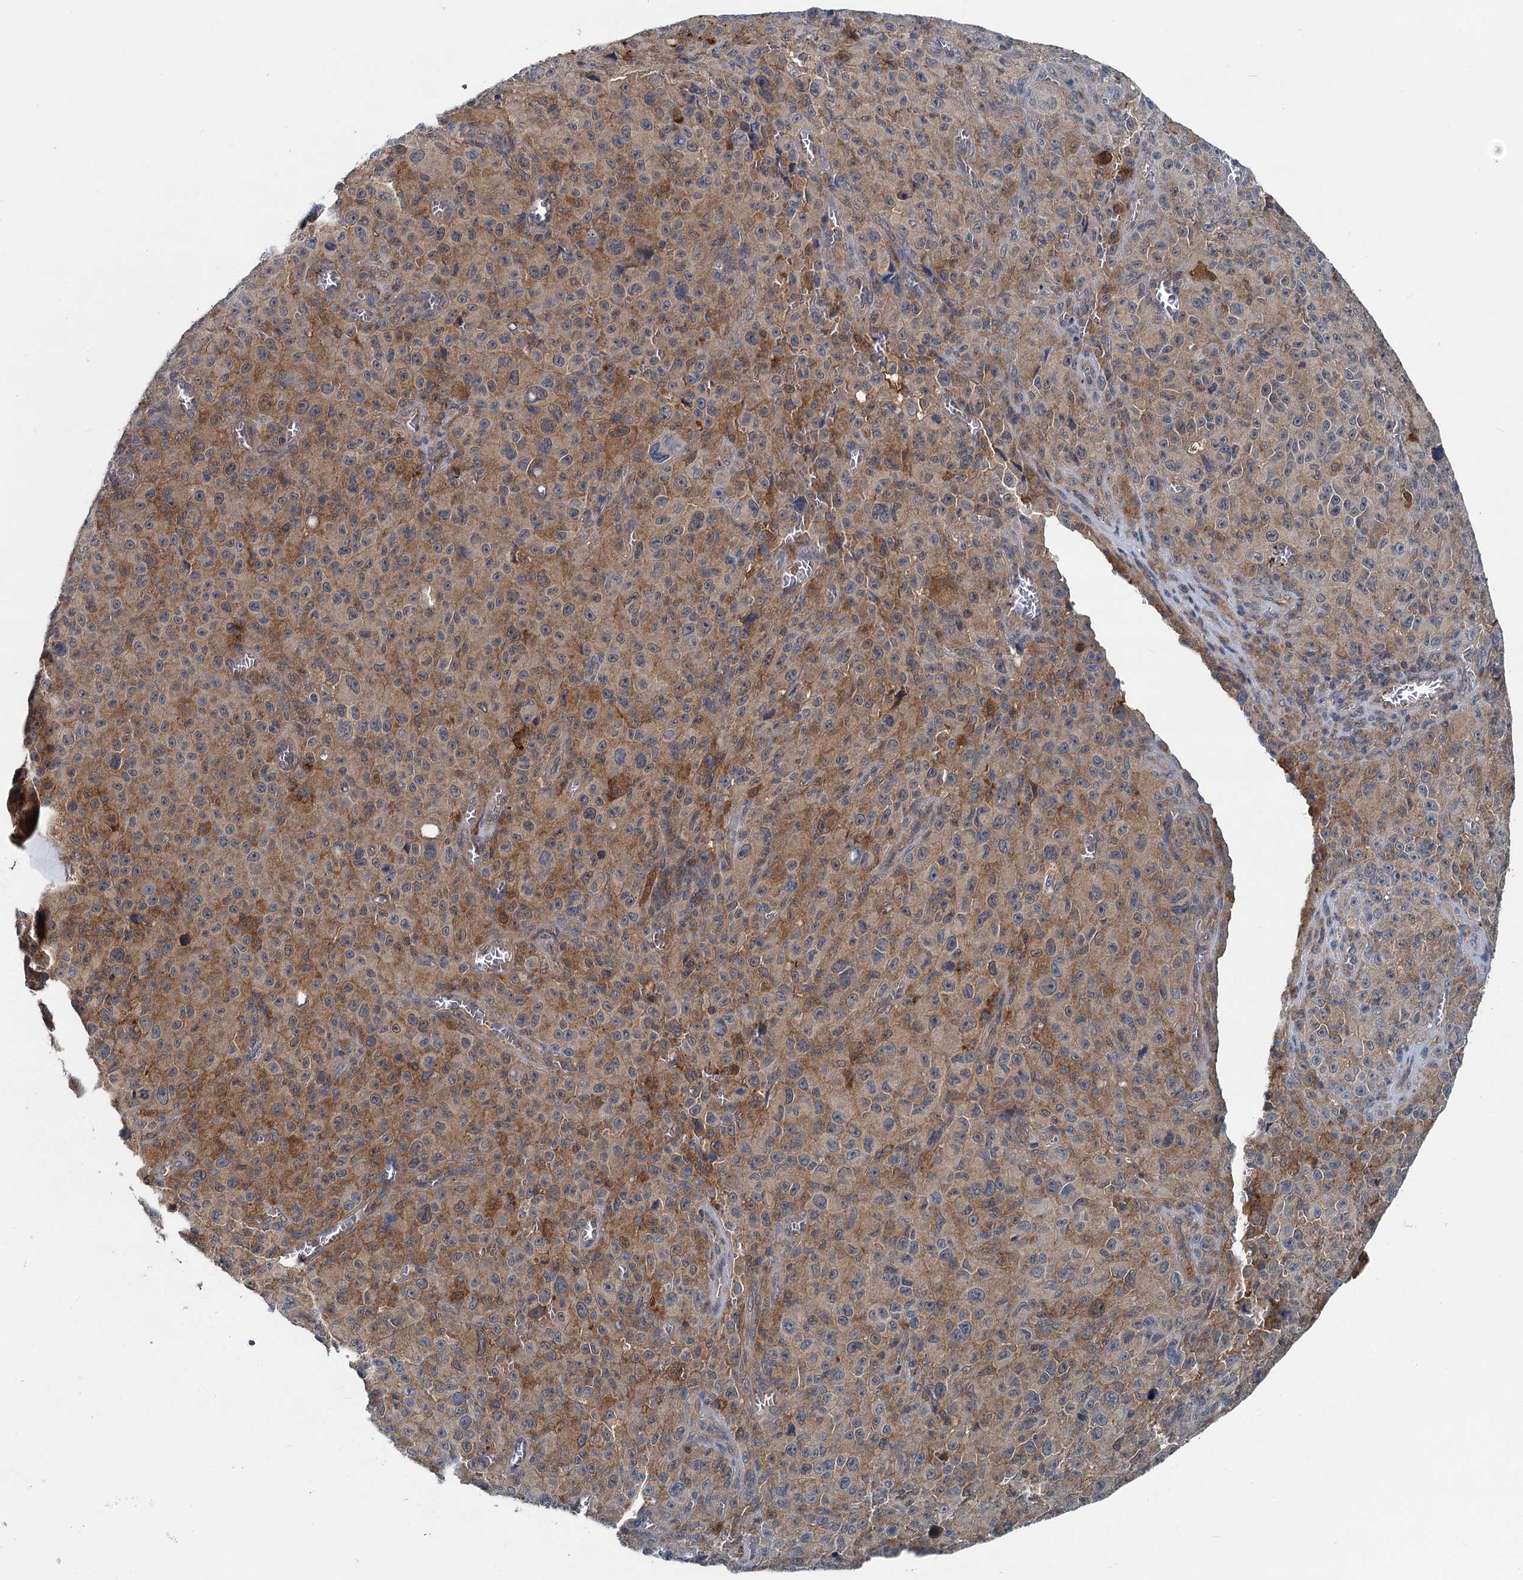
{"staining": {"intensity": "weak", "quantity": ">75%", "location": "cytoplasmic/membranous"}, "tissue": "melanoma", "cell_type": "Tumor cells", "image_type": "cancer", "snomed": [{"axis": "morphology", "description": "Malignant melanoma, NOS"}, {"axis": "topography", "description": "Skin"}], "caption": "An immunohistochemistry (IHC) image of tumor tissue is shown. Protein staining in brown shows weak cytoplasmic/membranous positivity in malignant melanoma within tumor cells.", "gene": "GCLM", "patient": {"sex": "female", "age": 82}}